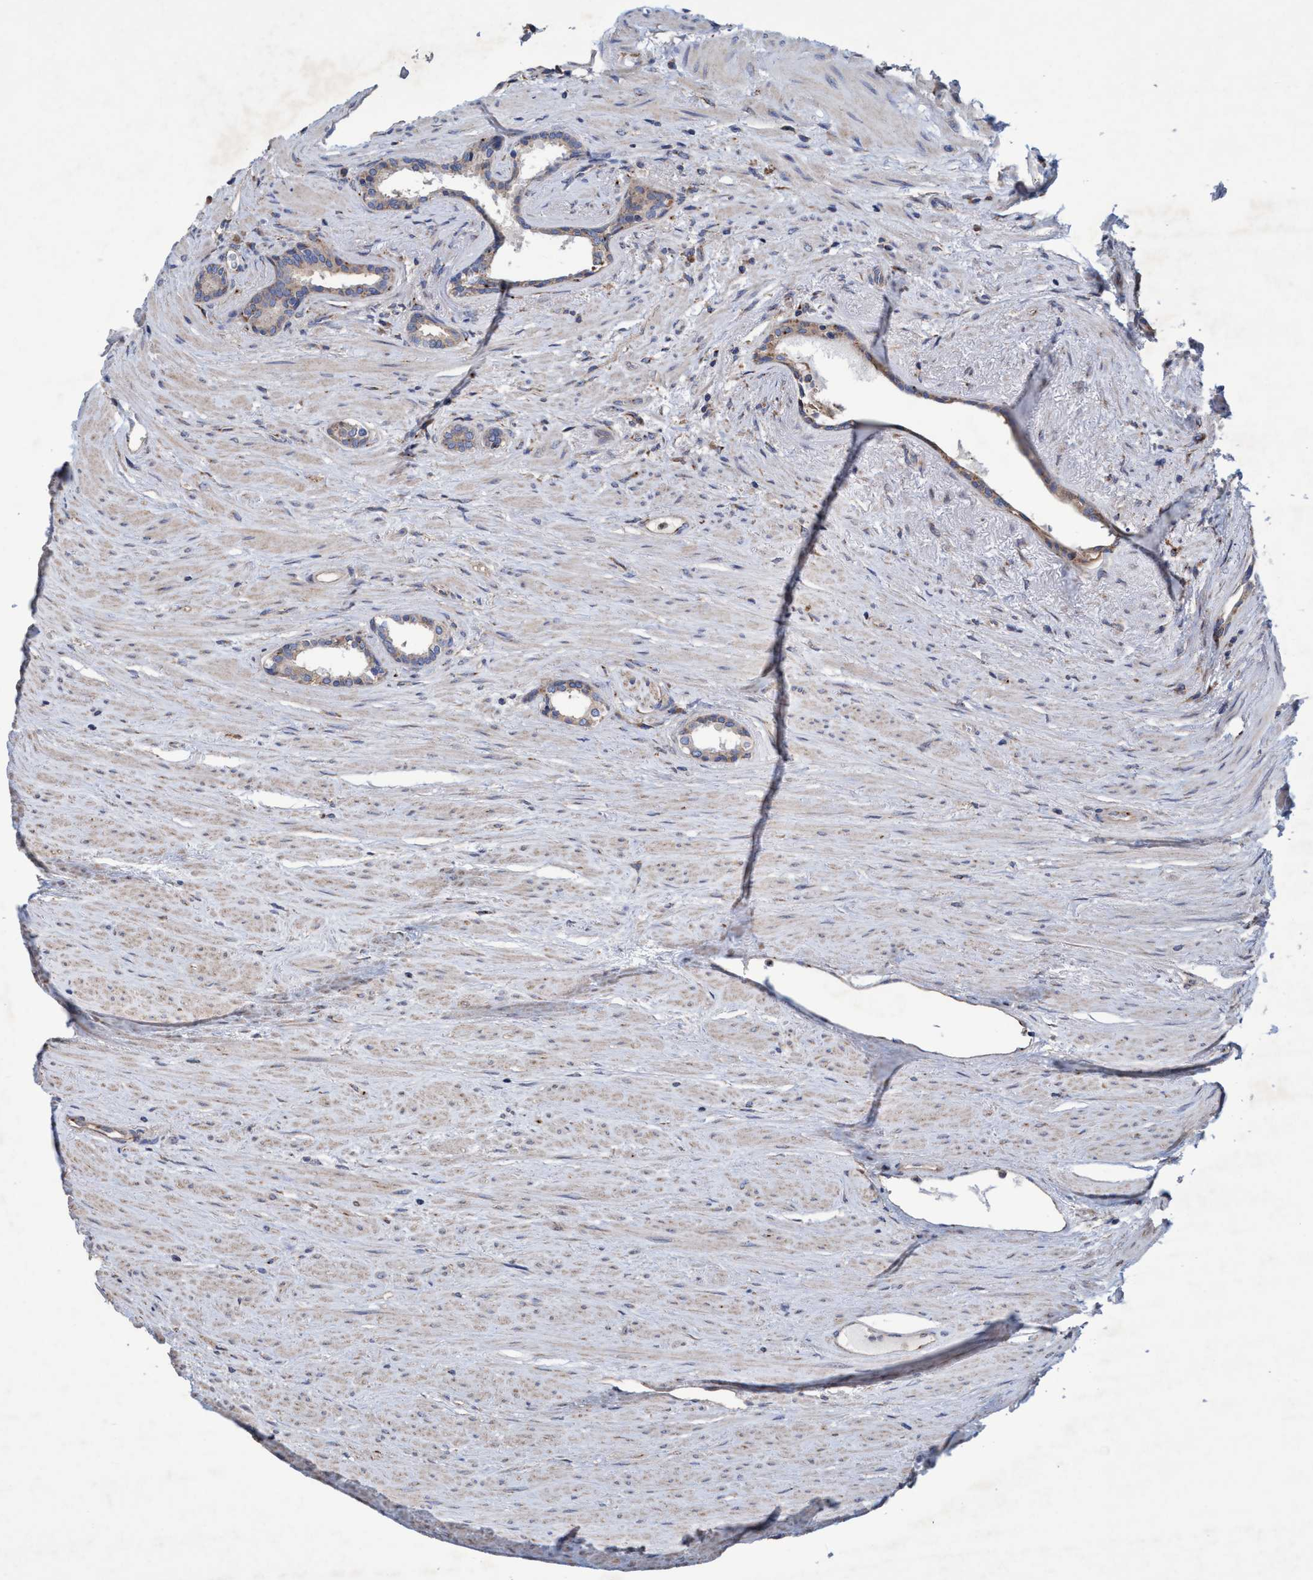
{"staining": {"intensity": "weak", "quantity": ">75%", "location": "cytoplasmic/membranous"}, "tissue": "prostate cancer", "cell_type": "Tumor cells", "image_type": "cancer", "snomed": [{"axis": "morphology", "description": "Adenocarcinoma, High grade"}, {"axis": "topography", "description": "Prostate"}], "caption": "Protein analysis of prostate cancer (high-grade adenocarcinoma) tissue reveals weak cytoplasmic/membranous positivity in about >75% of tumor cells.", "gene": "BICD2", "patient": {"sex": "male", "age": 71}}